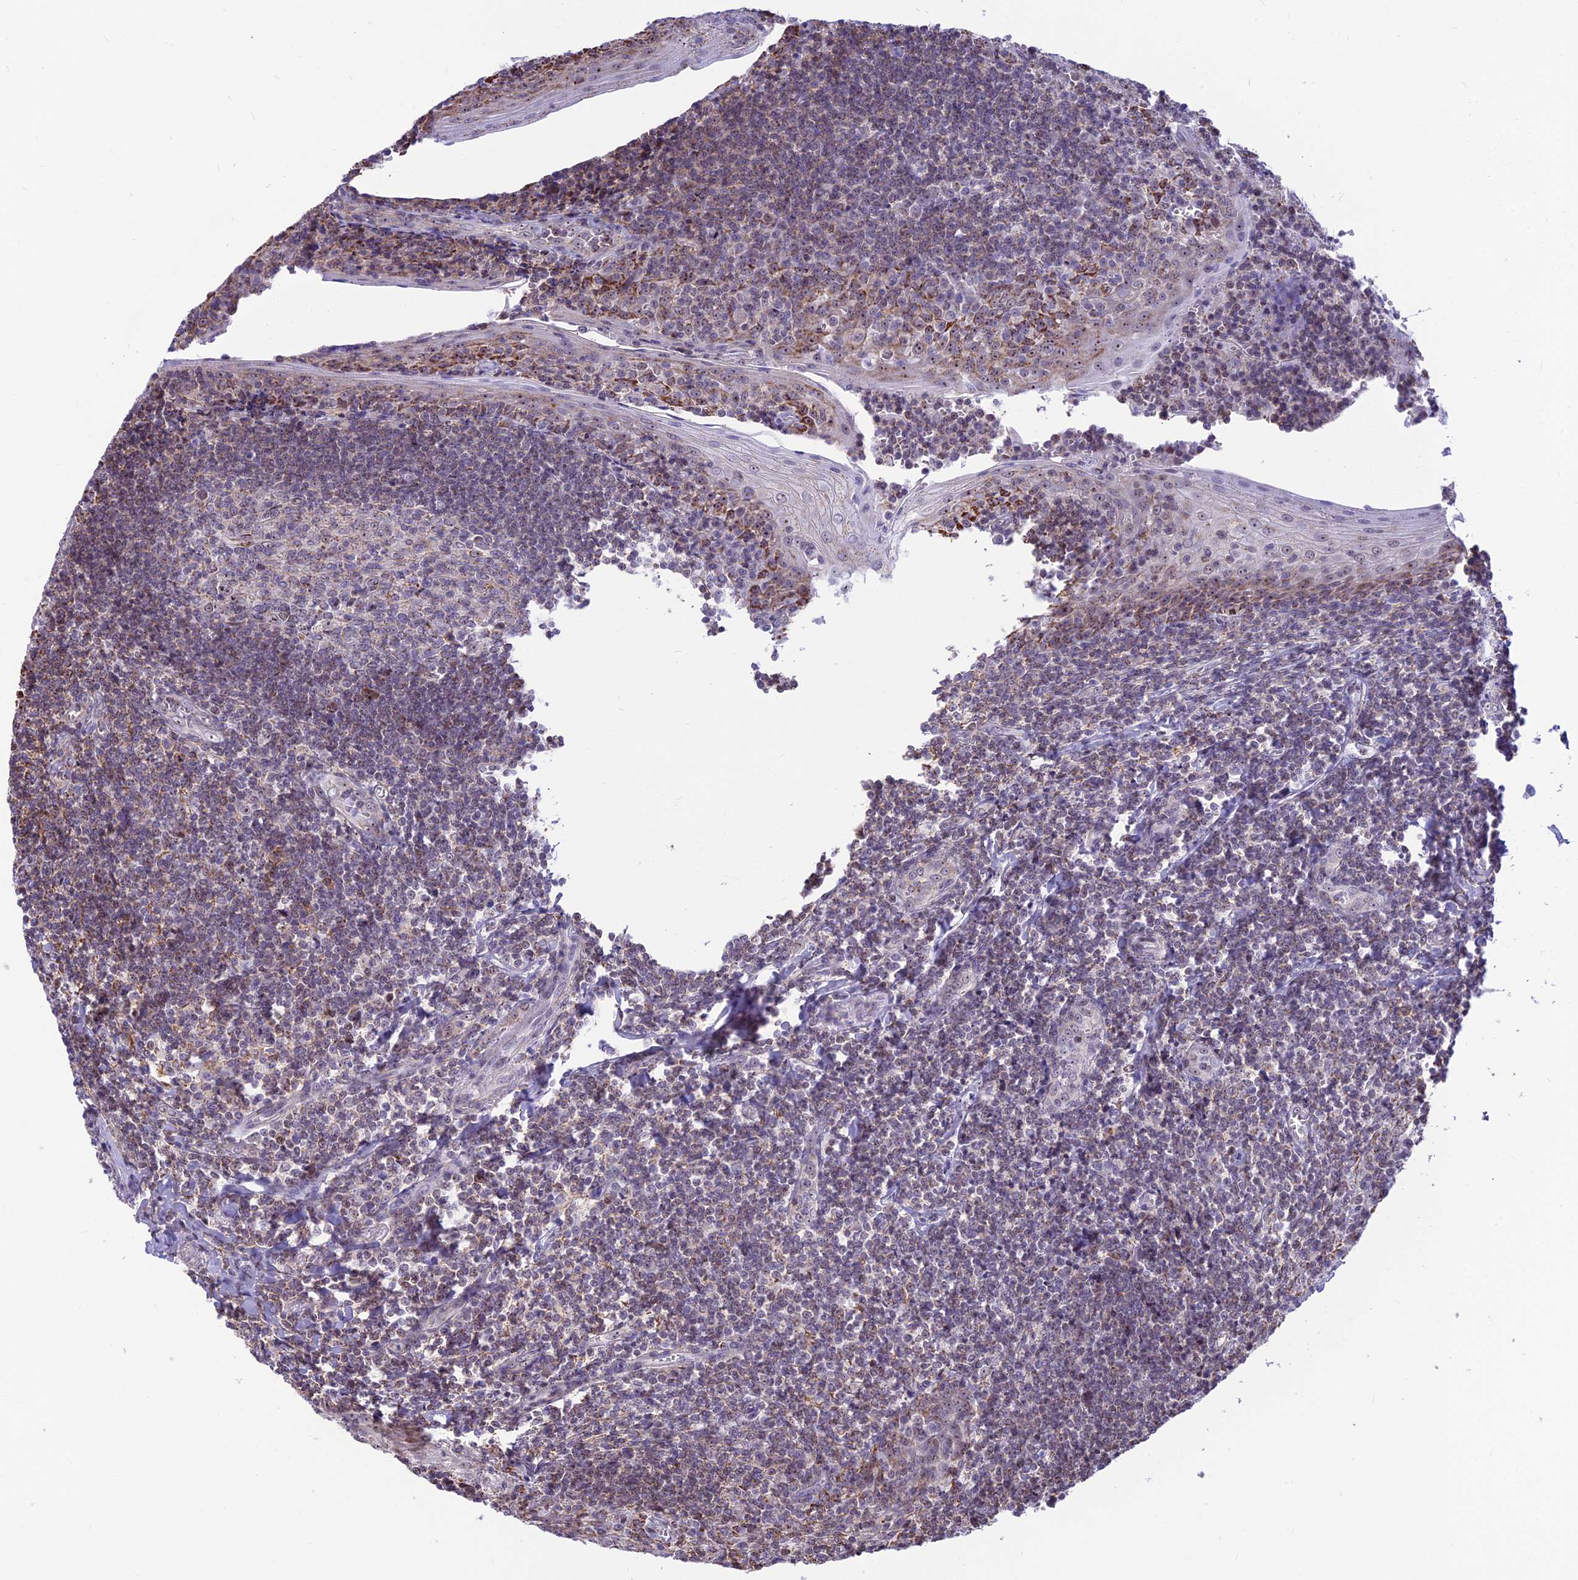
{"staining": {"intensity": "moderate", "quantity": "<25%", "location": "cytoplasmic/membranous,nuclear"}, "tissue": "tonsil", "cell_type": "Germinal center cells", "image_type": "normal", "snomed": [{"axis": "morphology", "description": "Normal tissue, NOS"}, {"axis": "topography", "description": "Tonsil"}], "caption": "Immunohistochemistry (IHC) of benign tonsil exhibits low levels of moderate cytoplasmic/membranous,nuclear expression in approximately <25% of germinal center cells. (DAB (3,3'-diaminobenzidine) IHC, brown staining for protein, blue staining for nuclei).", "gene": "POLR1G", "patient": {"sex": "male", "age": 27}}